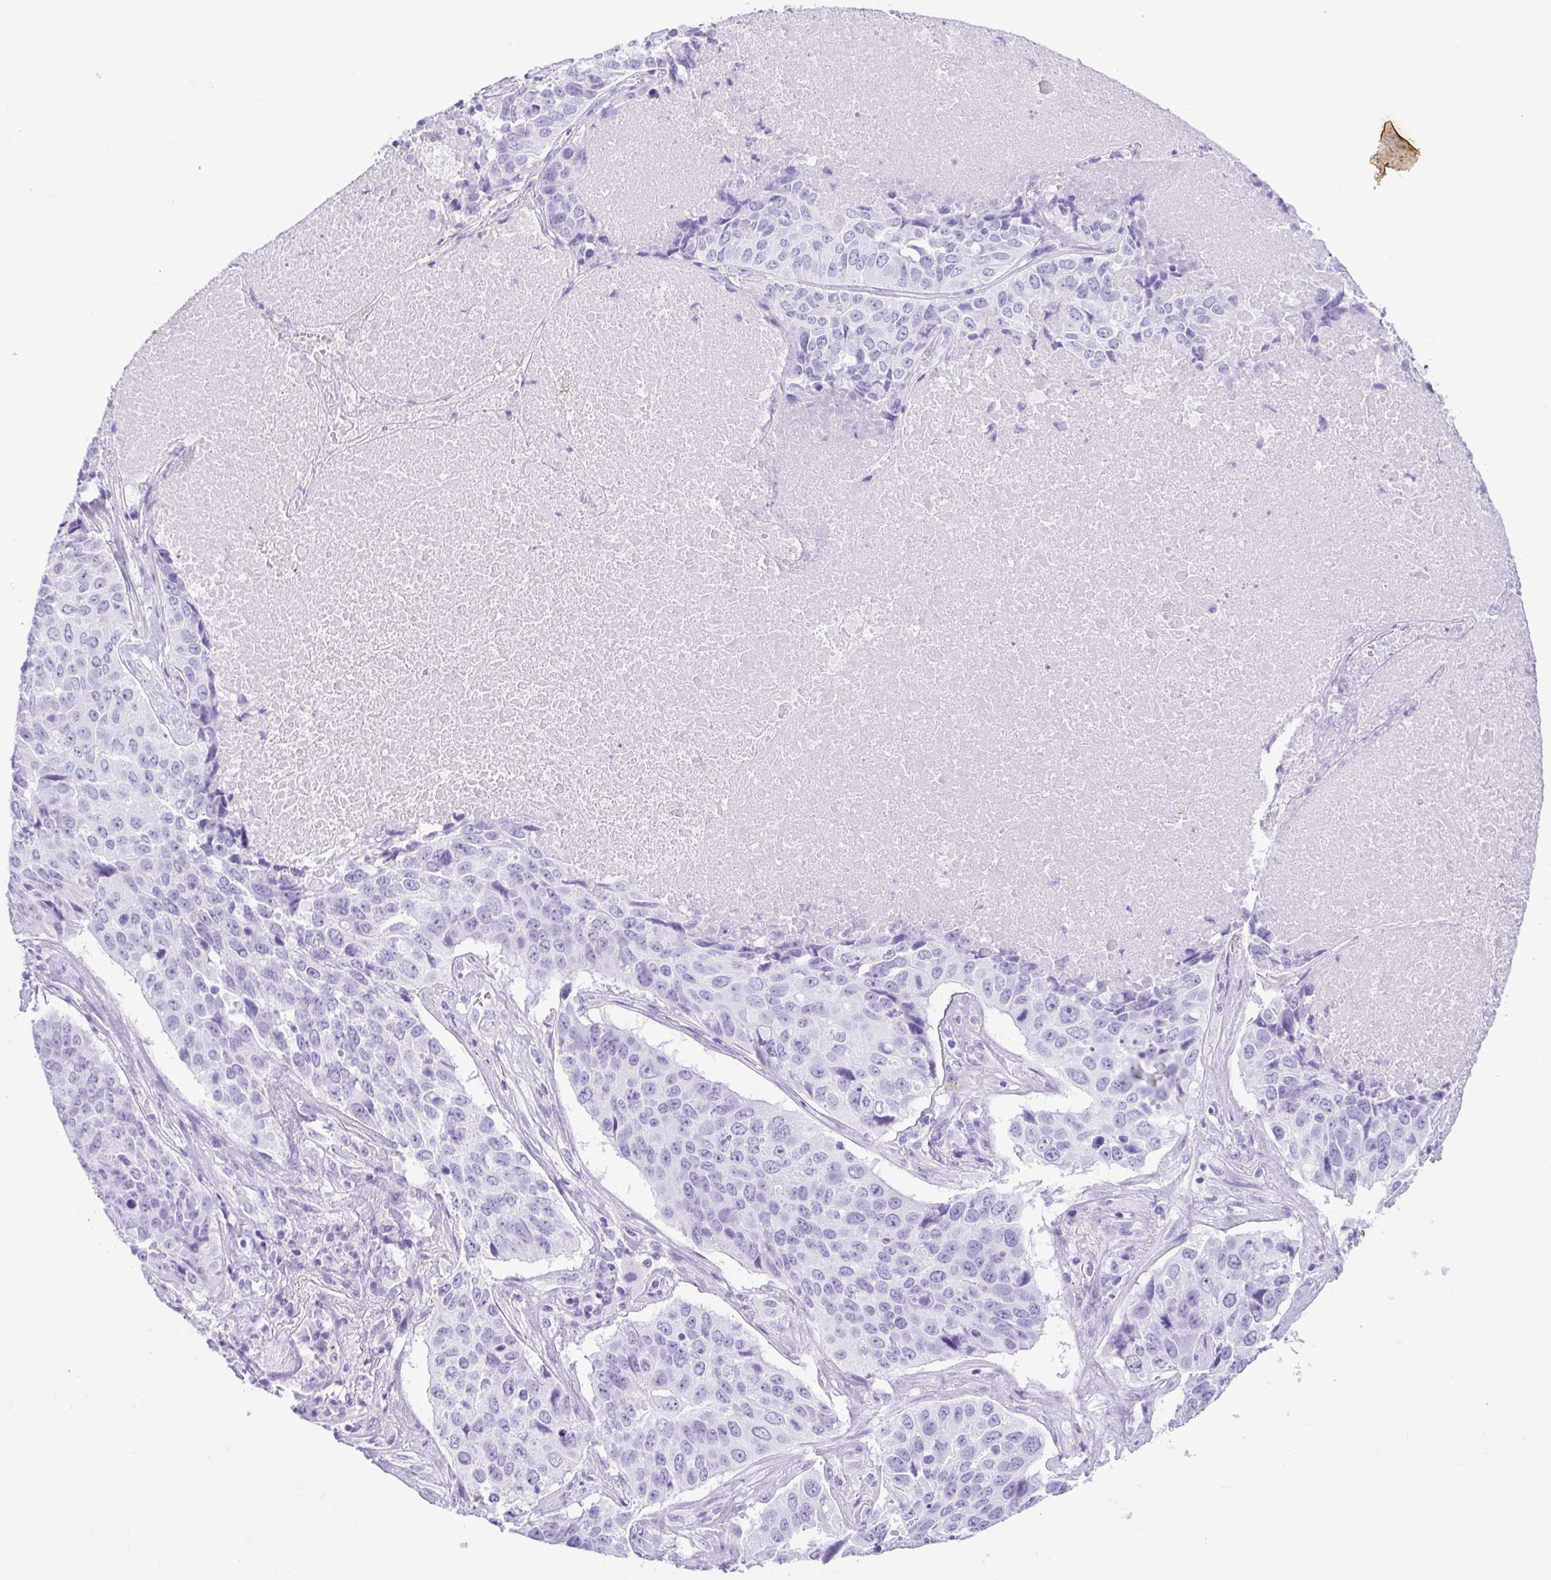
{"staining": {"intensity": "negative", "quantity": "none", "location": "none"}, "tissue": "lung cancer", "cell_type": "Tumor cells", "image_type": "cancer", "snomed": [{"axis": "morphology", "description": "Normal tissue, NOS"}, {"axis": "morphology", "description": "Squamous cell carcinoma, NOS"}, {"axis": "topography", "description": "Bronchus"}, {"axis": "topography", "description": "Lung"}], "caption": "Lung cancer (squamous cell carcinoma) stained for a protein using IHC exhibits no expression tumor cells.", "gene": "CDSN", "patient": {"sex": "male", "age": 64}}